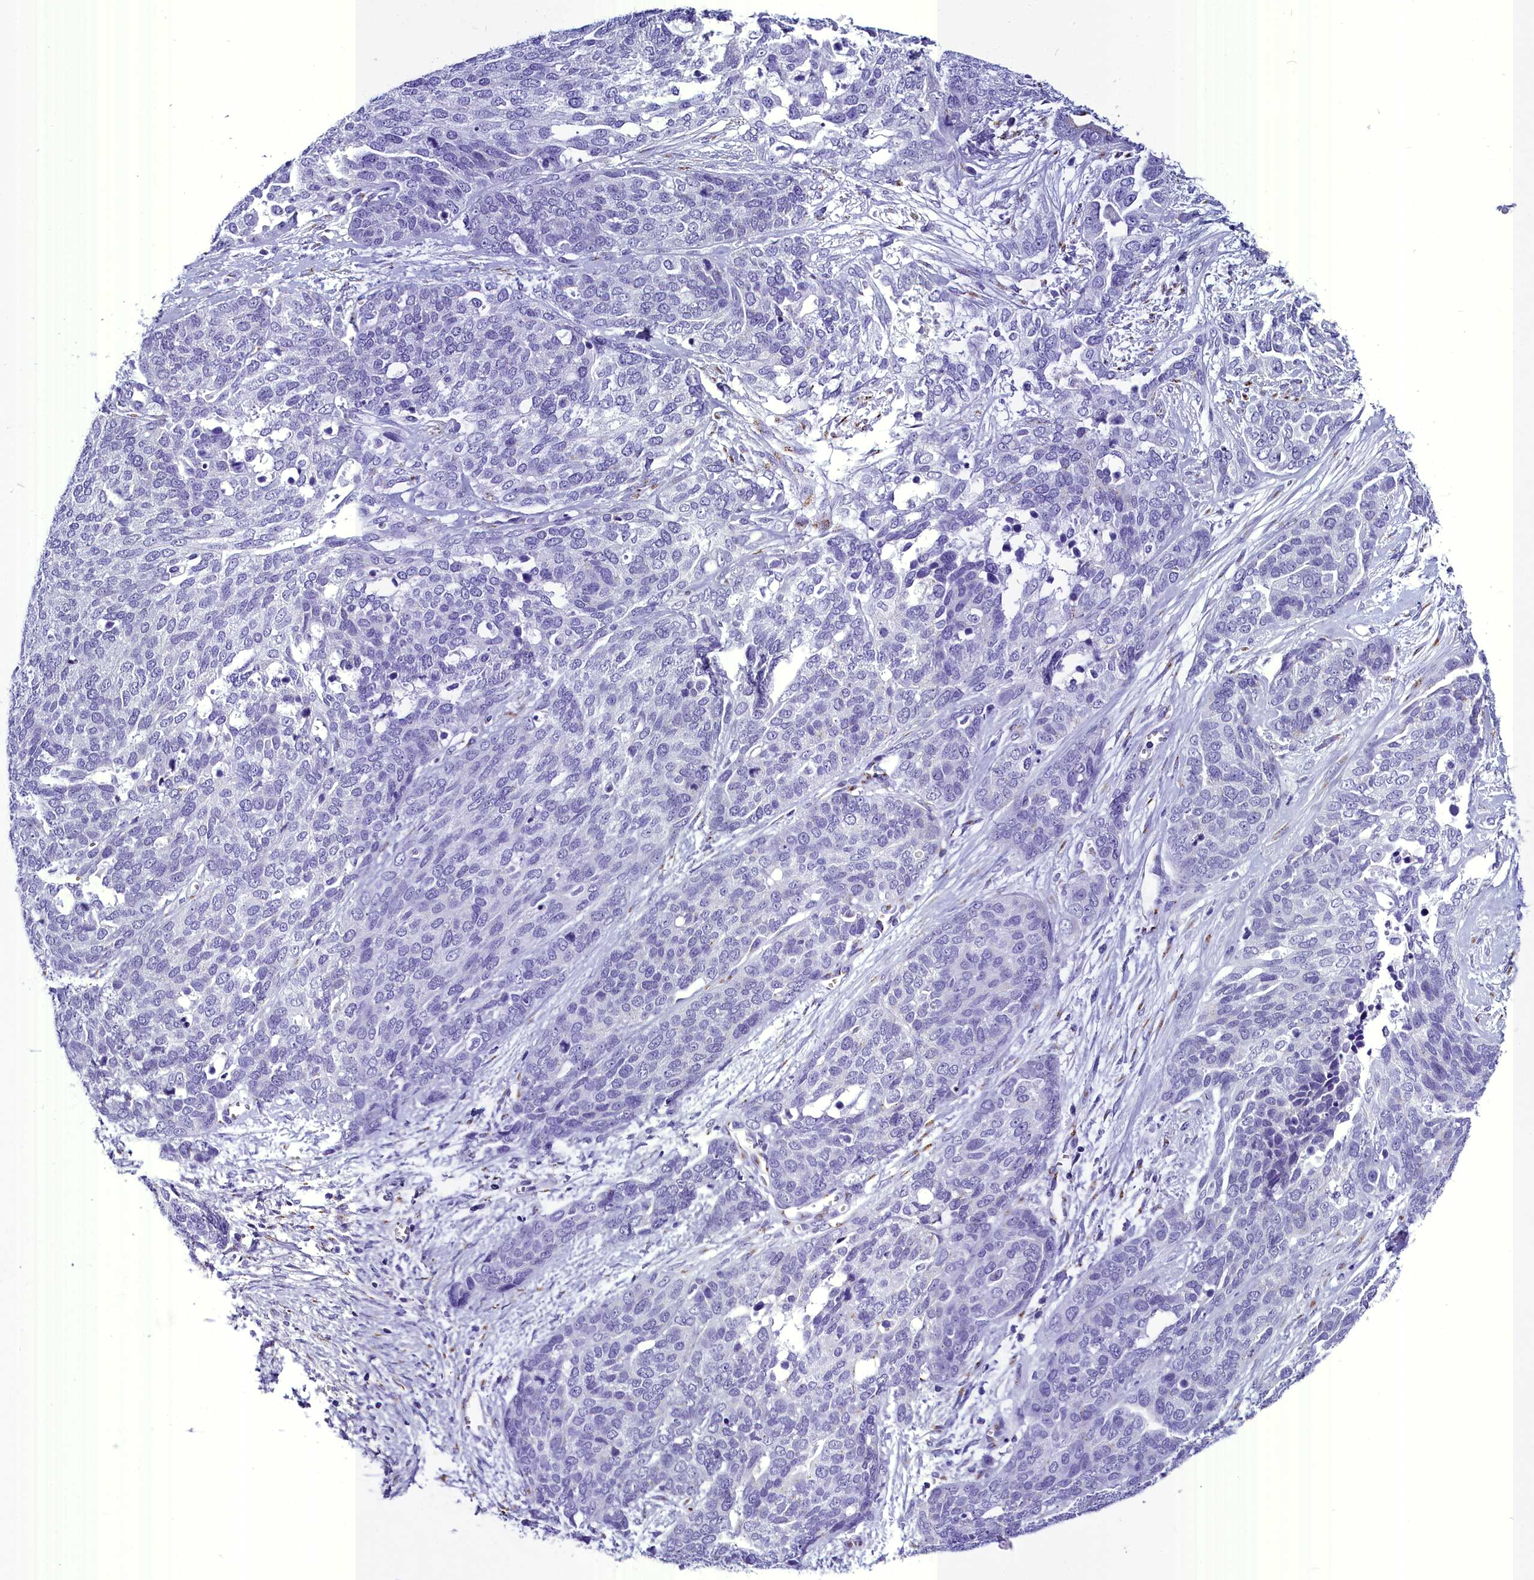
{"staining": {"intensity": "negative", "quantity": "none", "location": "none"}, "tissue": "ovarian cancer", "cell_type": "Tumor cells", "image_type": "cancer", "snomed": [{"axis": "morphology", "description": "Cystadenocarcinoma, serous, NOS"}, {"axis": "topography", "description": "Ovary"}], "caption": "Photomicrograph shows no protein staining in tumor cells of serous cystadenocarcinoma (ovarian) tissue.", "gene": "AP3B2", "patient": {"sex": "female", "age": 44}}